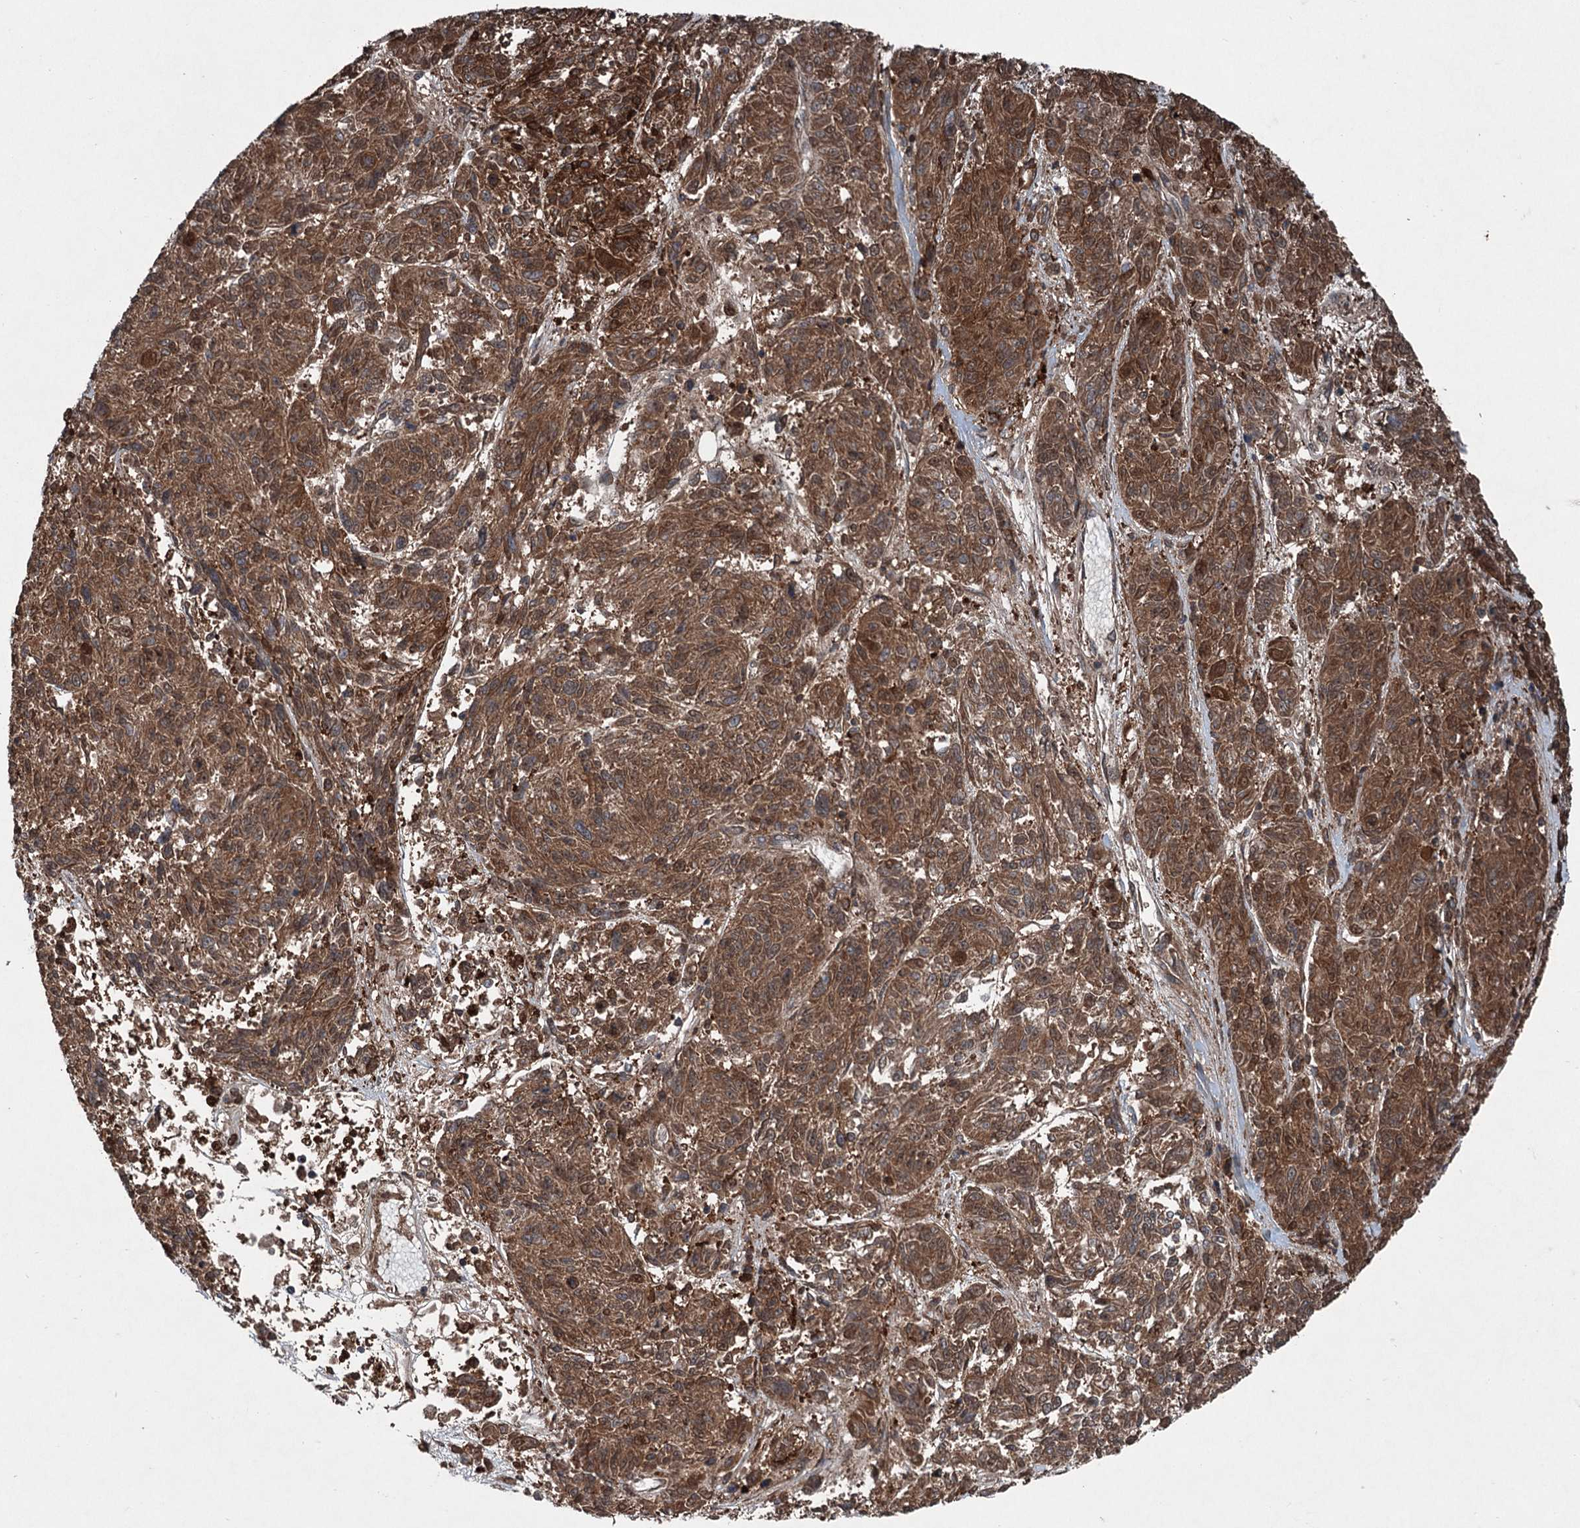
{"staining": {"intensity": "moderate", "quantity": ">75%", "location": "cytoplasmic/membranous"}, "tissue": "melanoma", "cell_type": "Tumor cells", "image_type": "cancer", "snomed": [{"axis": "morphology", "description": "Malignant melanoma, NOS"}, {"axis": "topography", "description": "Skin"}], "caption": "Immunohistochemistry photomicrograph of human melanoma stained for a protein (brown), which displays medium levels of moderate cytoplasmic/membranous staining in approximately >75% of tumor cells.", "gene": "ALAS1", "patient": {"sex": "male", "age": 53}}